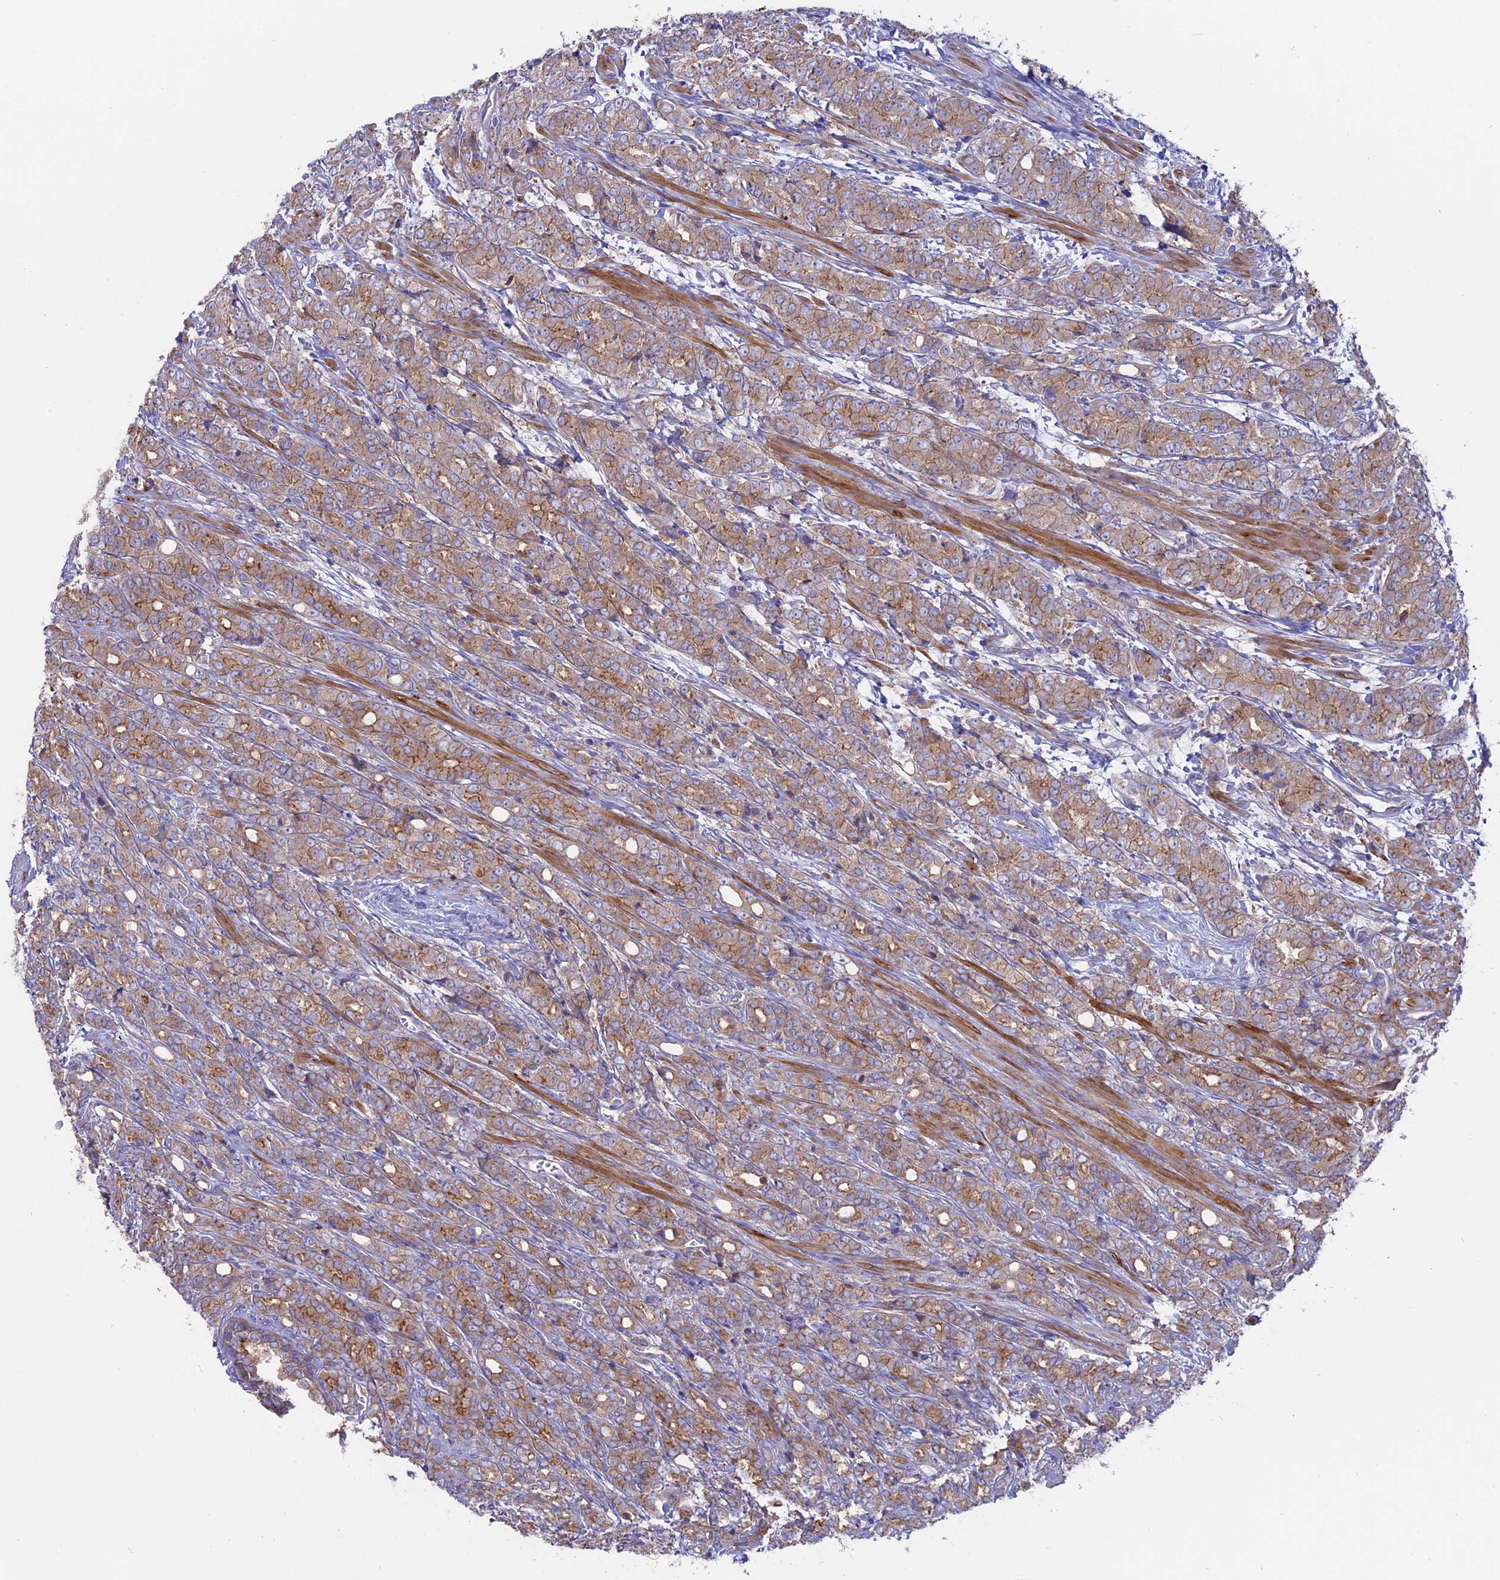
{"staining": {"intensity": "moderate", "quantity": ">75%", "location": "cytoplasmic/membranous"}, "tissue": "prostate cancer", "cell_type": "Tumor cells", "image_type": "cancer", "snomed": [{"axis": "morphology", "description": "Adenocarcinoma, High grade"}, {"axis": "topography", "description": "Prostate"}], "caption": "About >75% of tumor cells in prostate cancer (high-grade adenocarcinoma) display moderate cytoplasmic/membranous protein positivity as visualized by brown immunohistochemical staining.", "gene": "MYO5B", "patient": {"sex": "male", "age": 62}}